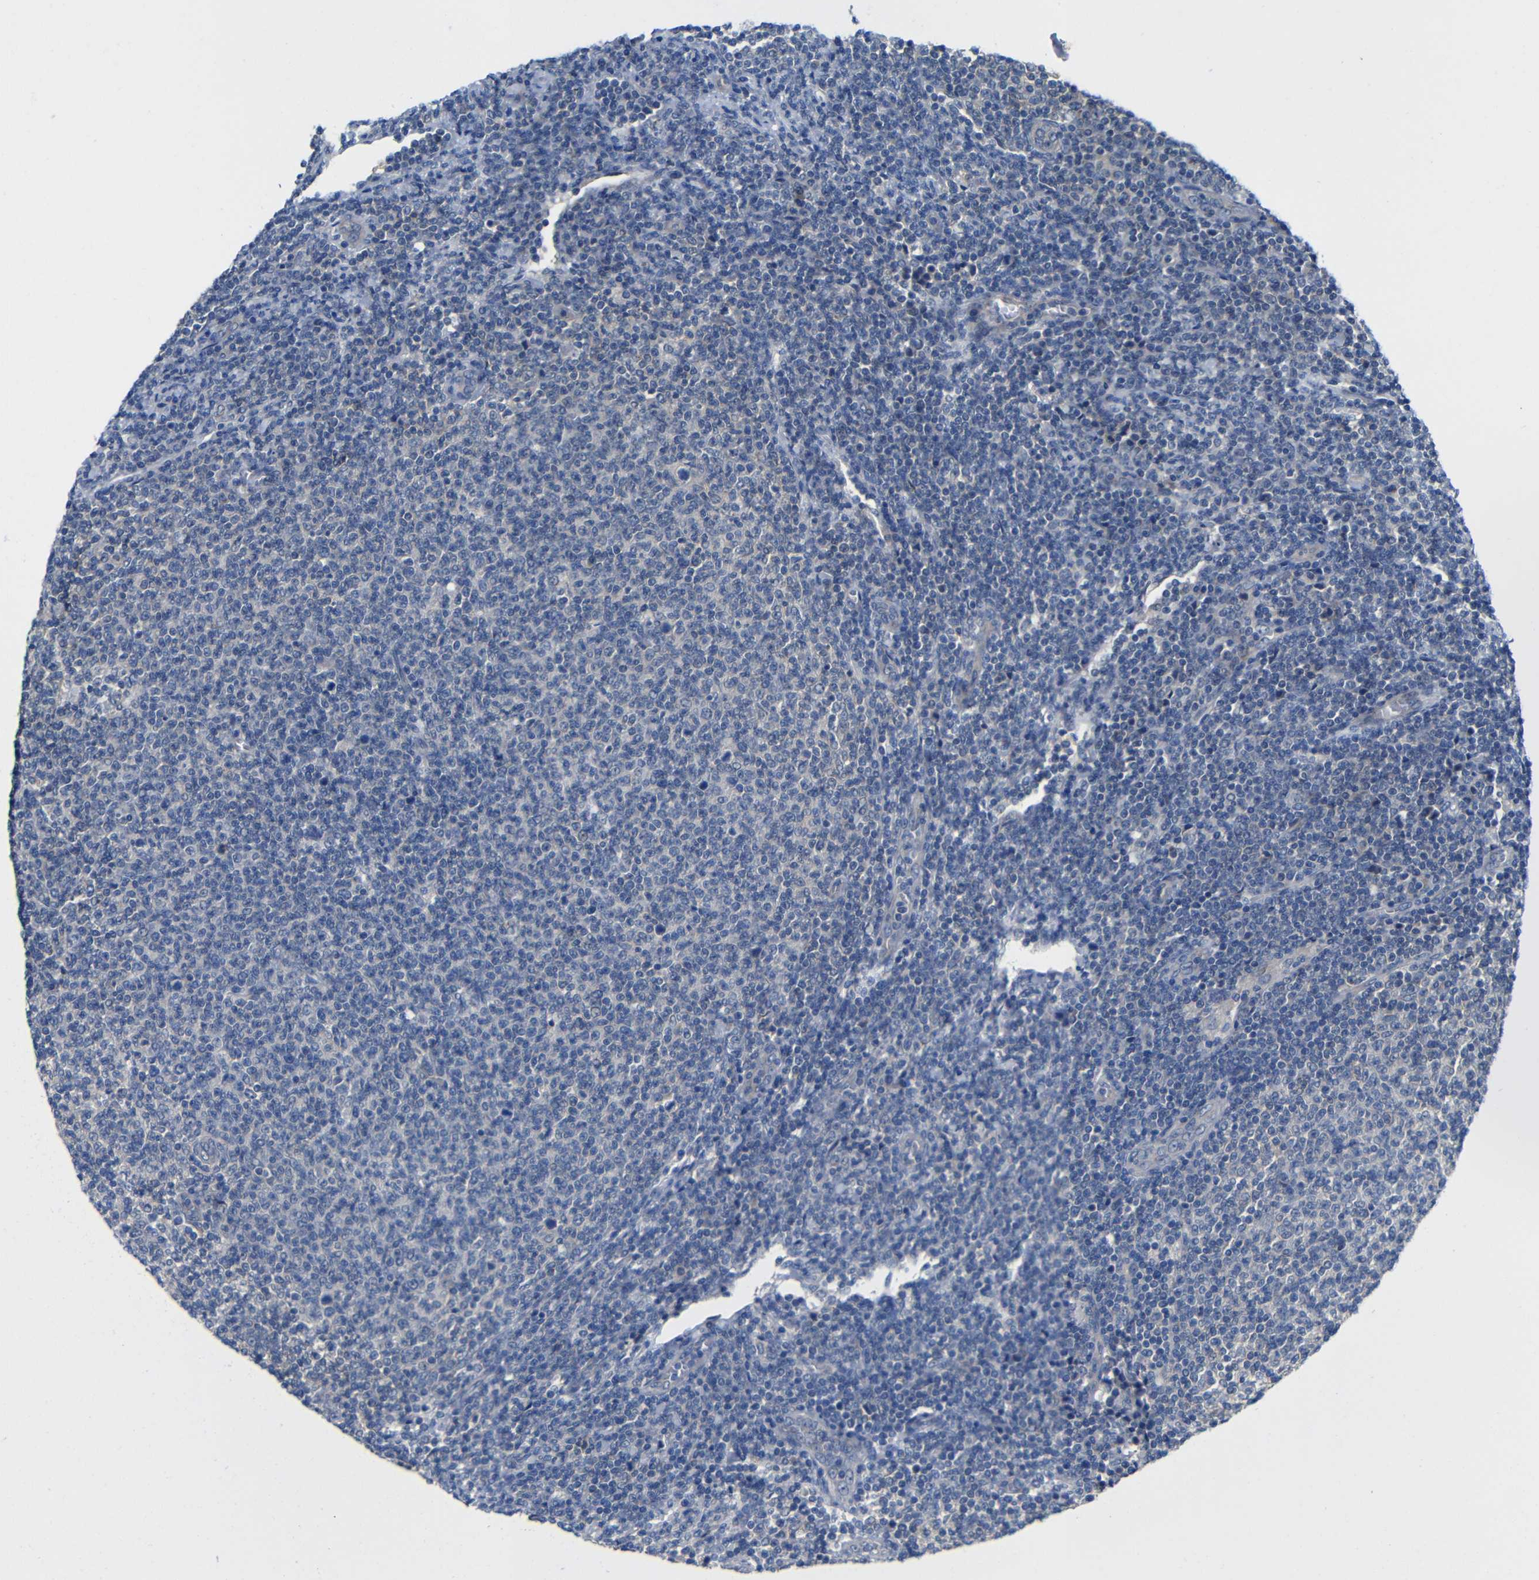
{"staining": {"intensity": "negative", "quantity": "none", "location": "none"}, "tissue": "lymphoma", "cell_type": "Tumor cells", "image_type": "cancer", "snomed": [{"axis": "morphology", "description": "Malignant lymphoma, non-Hodgkin's type, Low grade"}, {"axis": "topography", "description": "Lymph node"}], "caption": "Low-grade malignant lymphoma, non-Hodgkin's type stained for a protein using immunohistochemistry (IHC) reveals no expression tumor cells.", "gene": "ZNF90", "patient": {"sex": "male", "age": 66}}